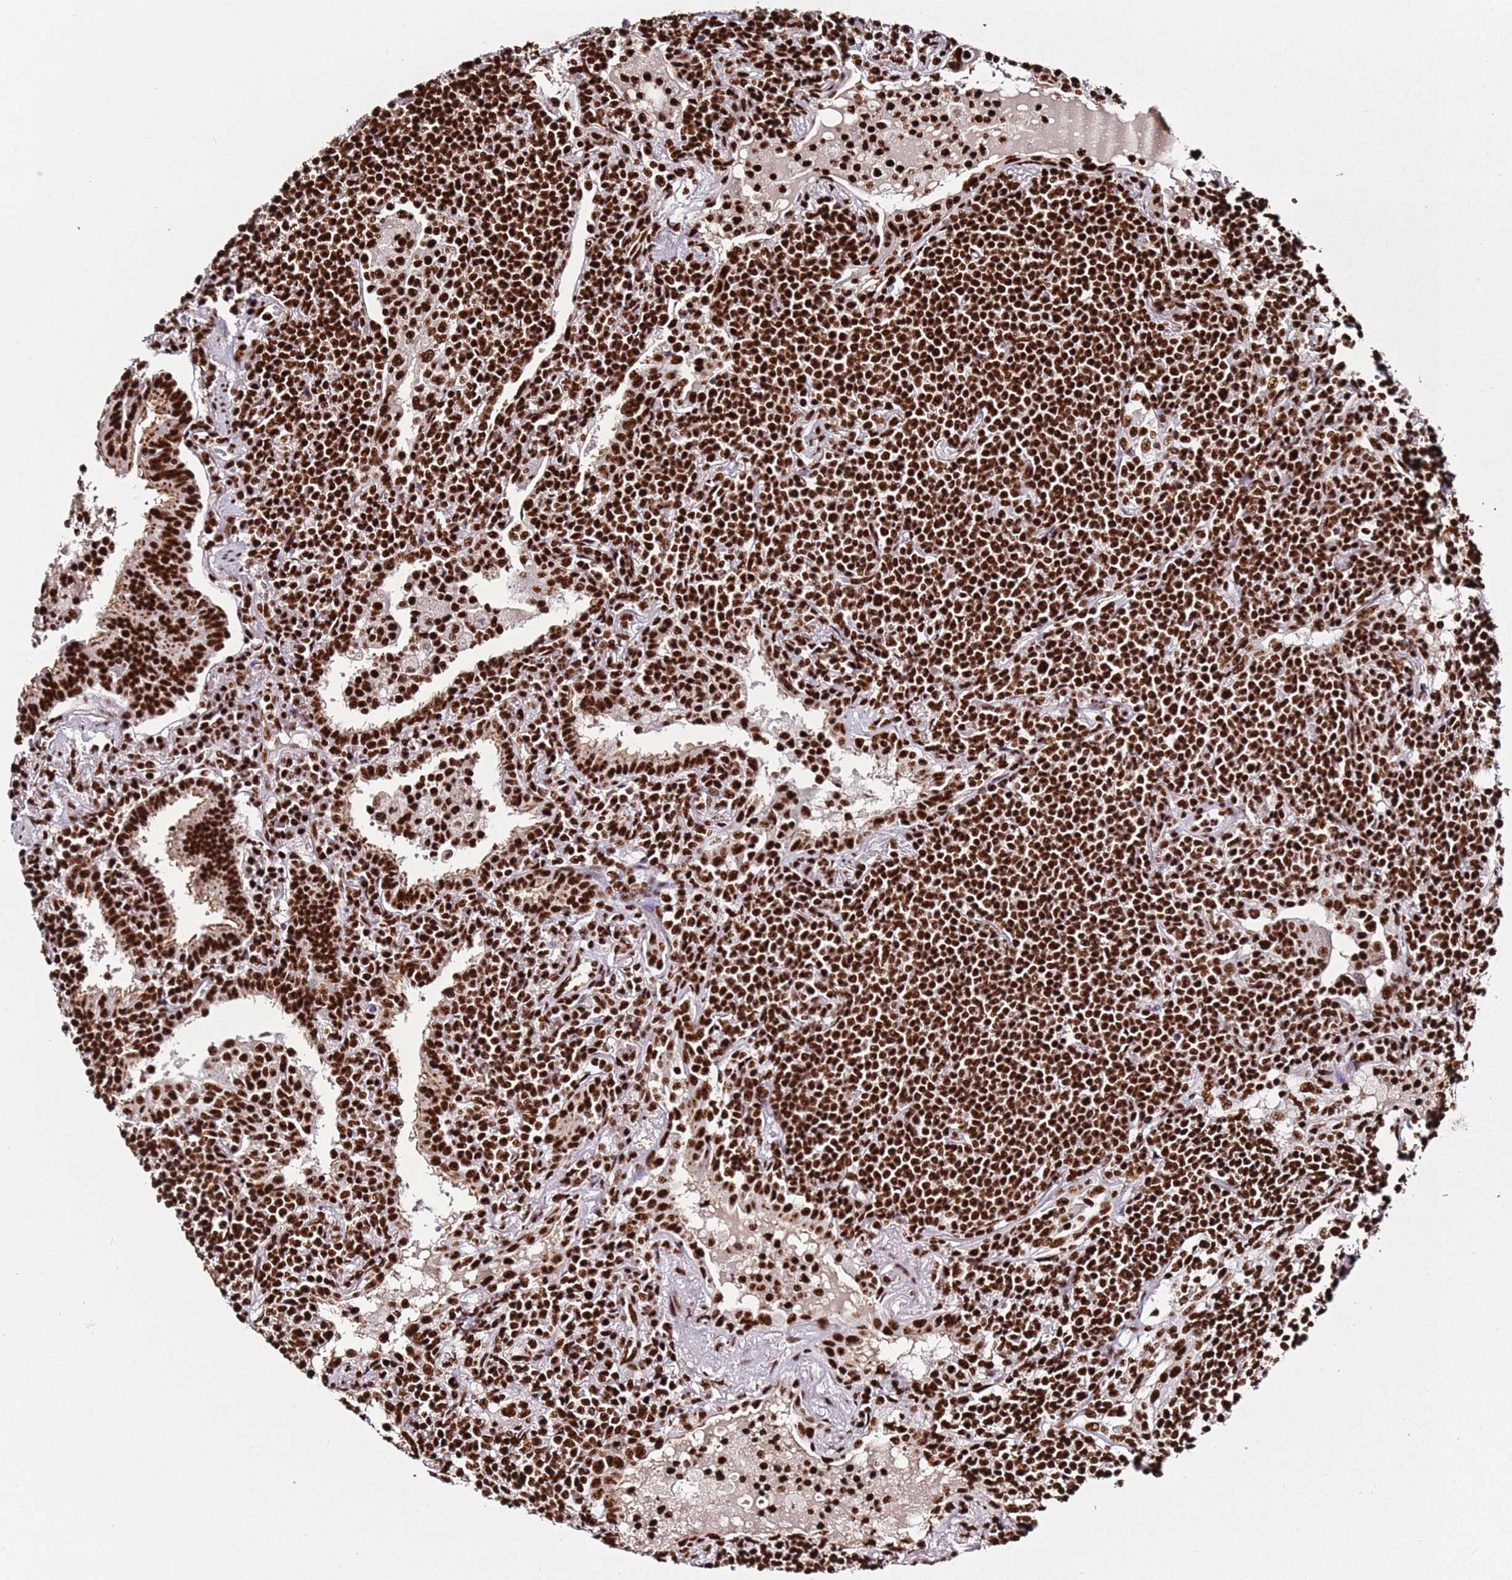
{"staining": {"intensity": "strong", "quantity": ">75%", "location": "nuclear"}, "tissue": "lymphoma", "cell_type": "Tumor cells", "image_type": "cancer", "snomed": [{"axis": "morphology", "description": "Malignant lymphoma, non-Hodgkin's type, Low grade"}, {"axis": "topography", "description": "Lung"}], "caption": "The immunohistochemical stain shows strong nuclear staining in tumor cells of lymphoma tissue.", "gene": "C6orf226", "patient": {"sex": "female", "age": 71}}